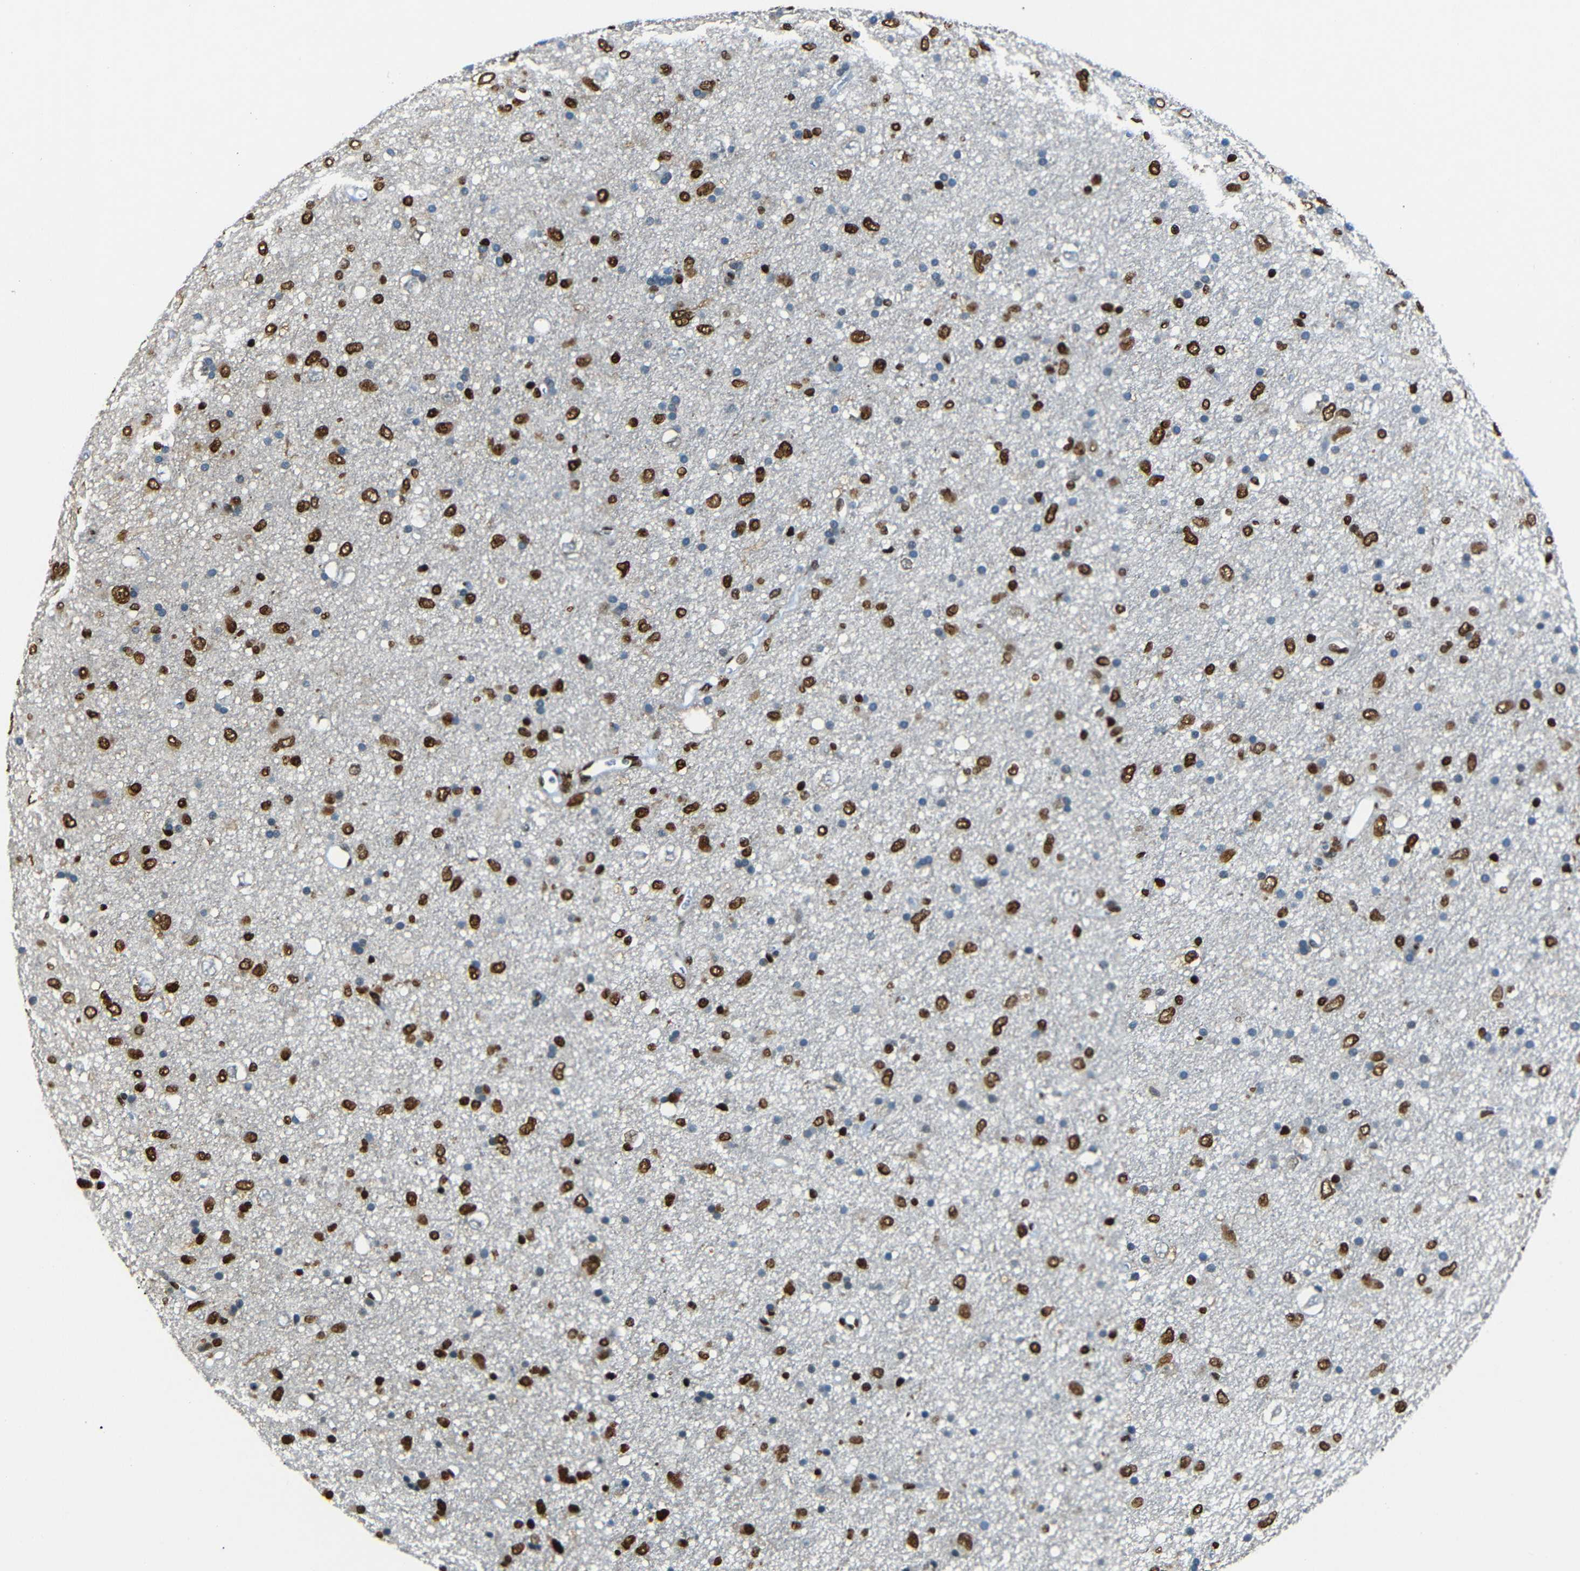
{"staining": {"intensity": "strong", "quantity": ">75%", "location": "nuclear"}, "tissue": "glioma", "cell_type": "Tumor cells", "image_type": "cancer", "snomed": [{"axis": "morphology", "description": "Glioma, malignant, Low grade"}, {"axis": "topography", "description": "Brain"}], "caption": "There is high levels of strong nuclear staining in tumor cells of malignant glioma (low-grade), as demonstrated by immunohistochemical staining (brown color).", "gene": "HMGN1", "patient": {"sex": "male", "age": 77}}